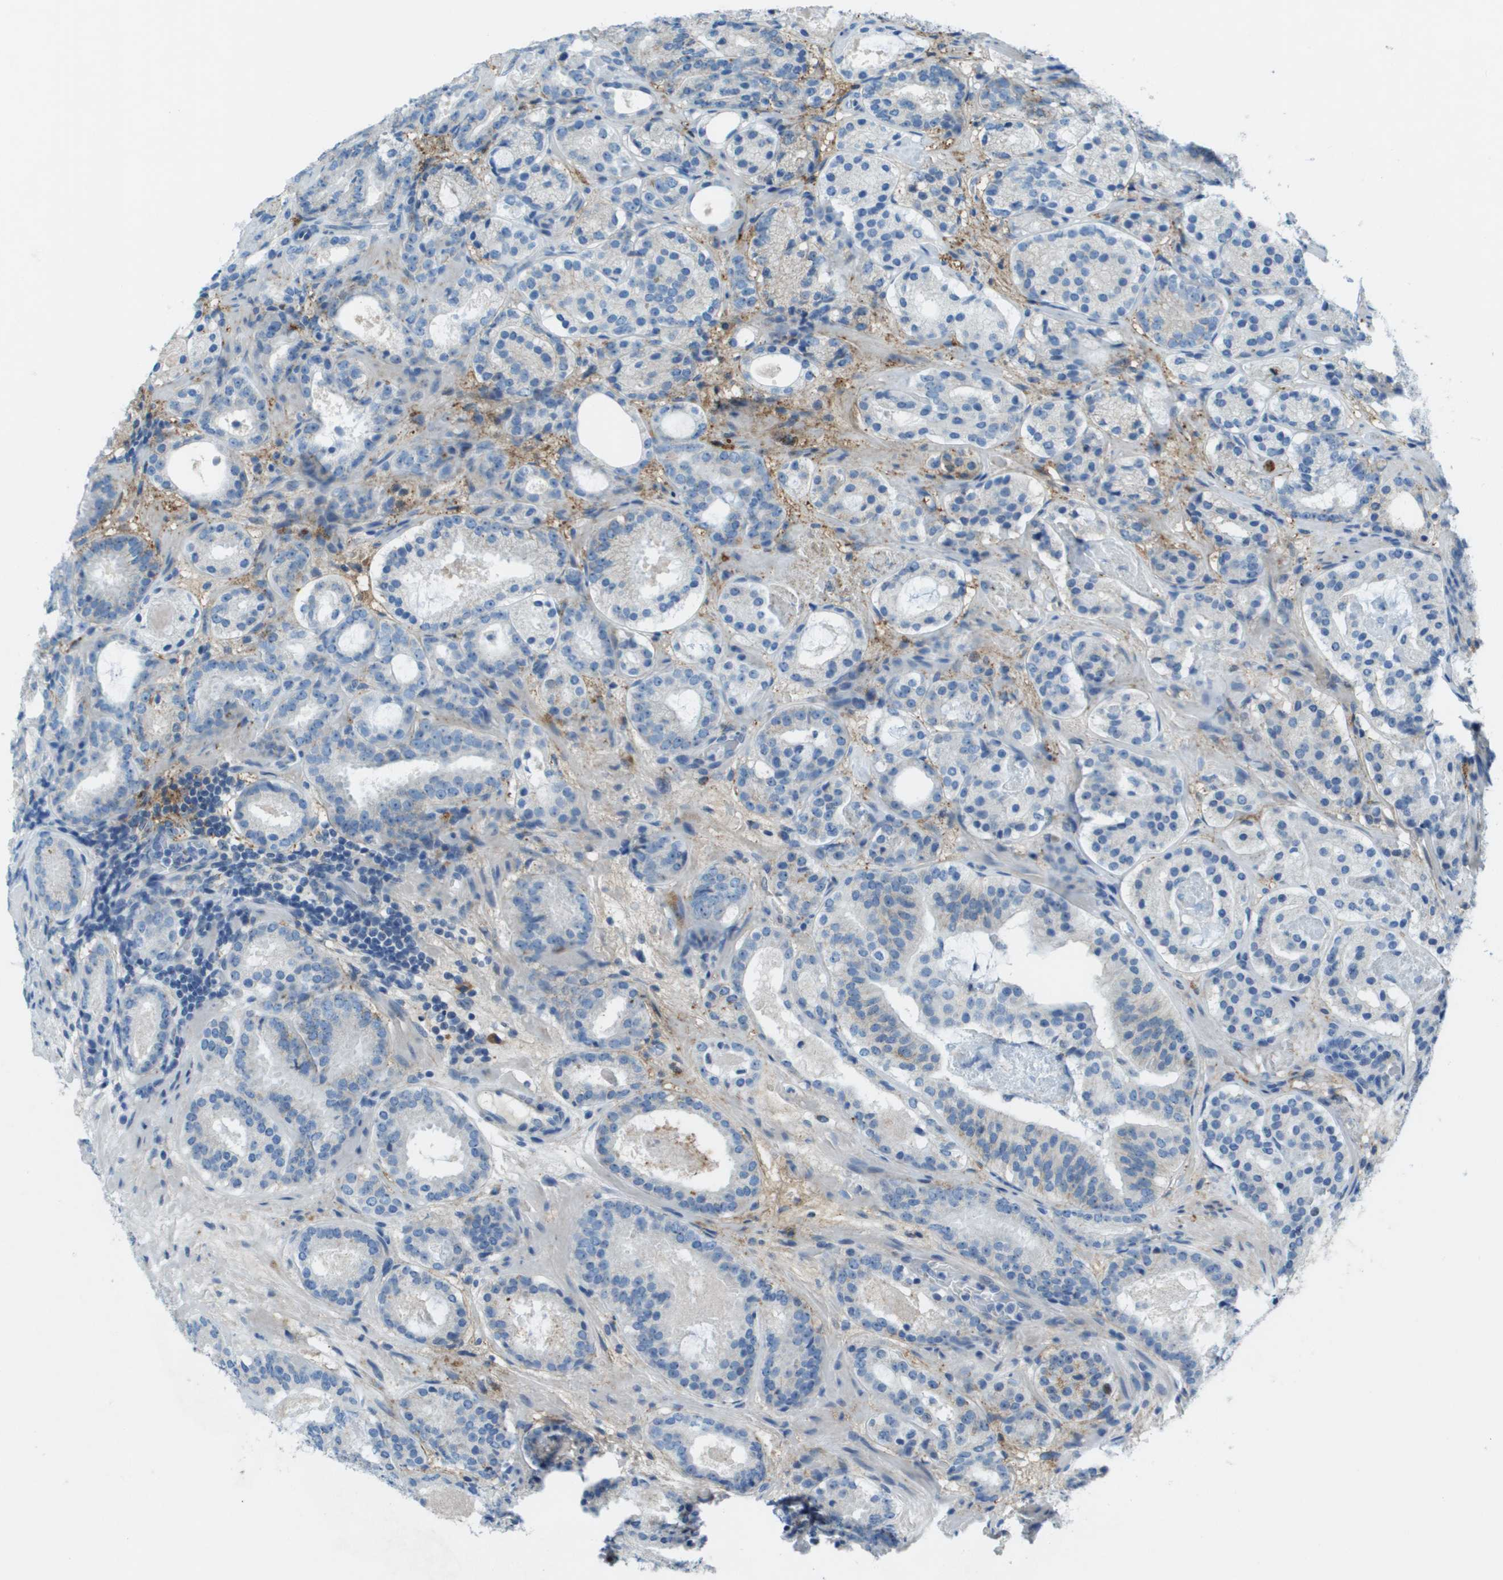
{"staining": {"intensity": "negative", "quantity": "none", "location": "none"}, "tissue": "prostate cancer", "cell_type": "Tumor cells", "image_type": "cancer", "snomed": [{"axis": "morphology", "description": "Adenocarcinoma, Low grade"}, {"axis": "topography", "description": "Prostate"}], "caption": "Immunohistochemistry histopathology image of prostate low-grade adenocarcinoma stained for a protein (brown), which demonstrates no positivity in tumor cells.", "gene": "SDC1", "patient": {"sex": "male", "age": 69}}